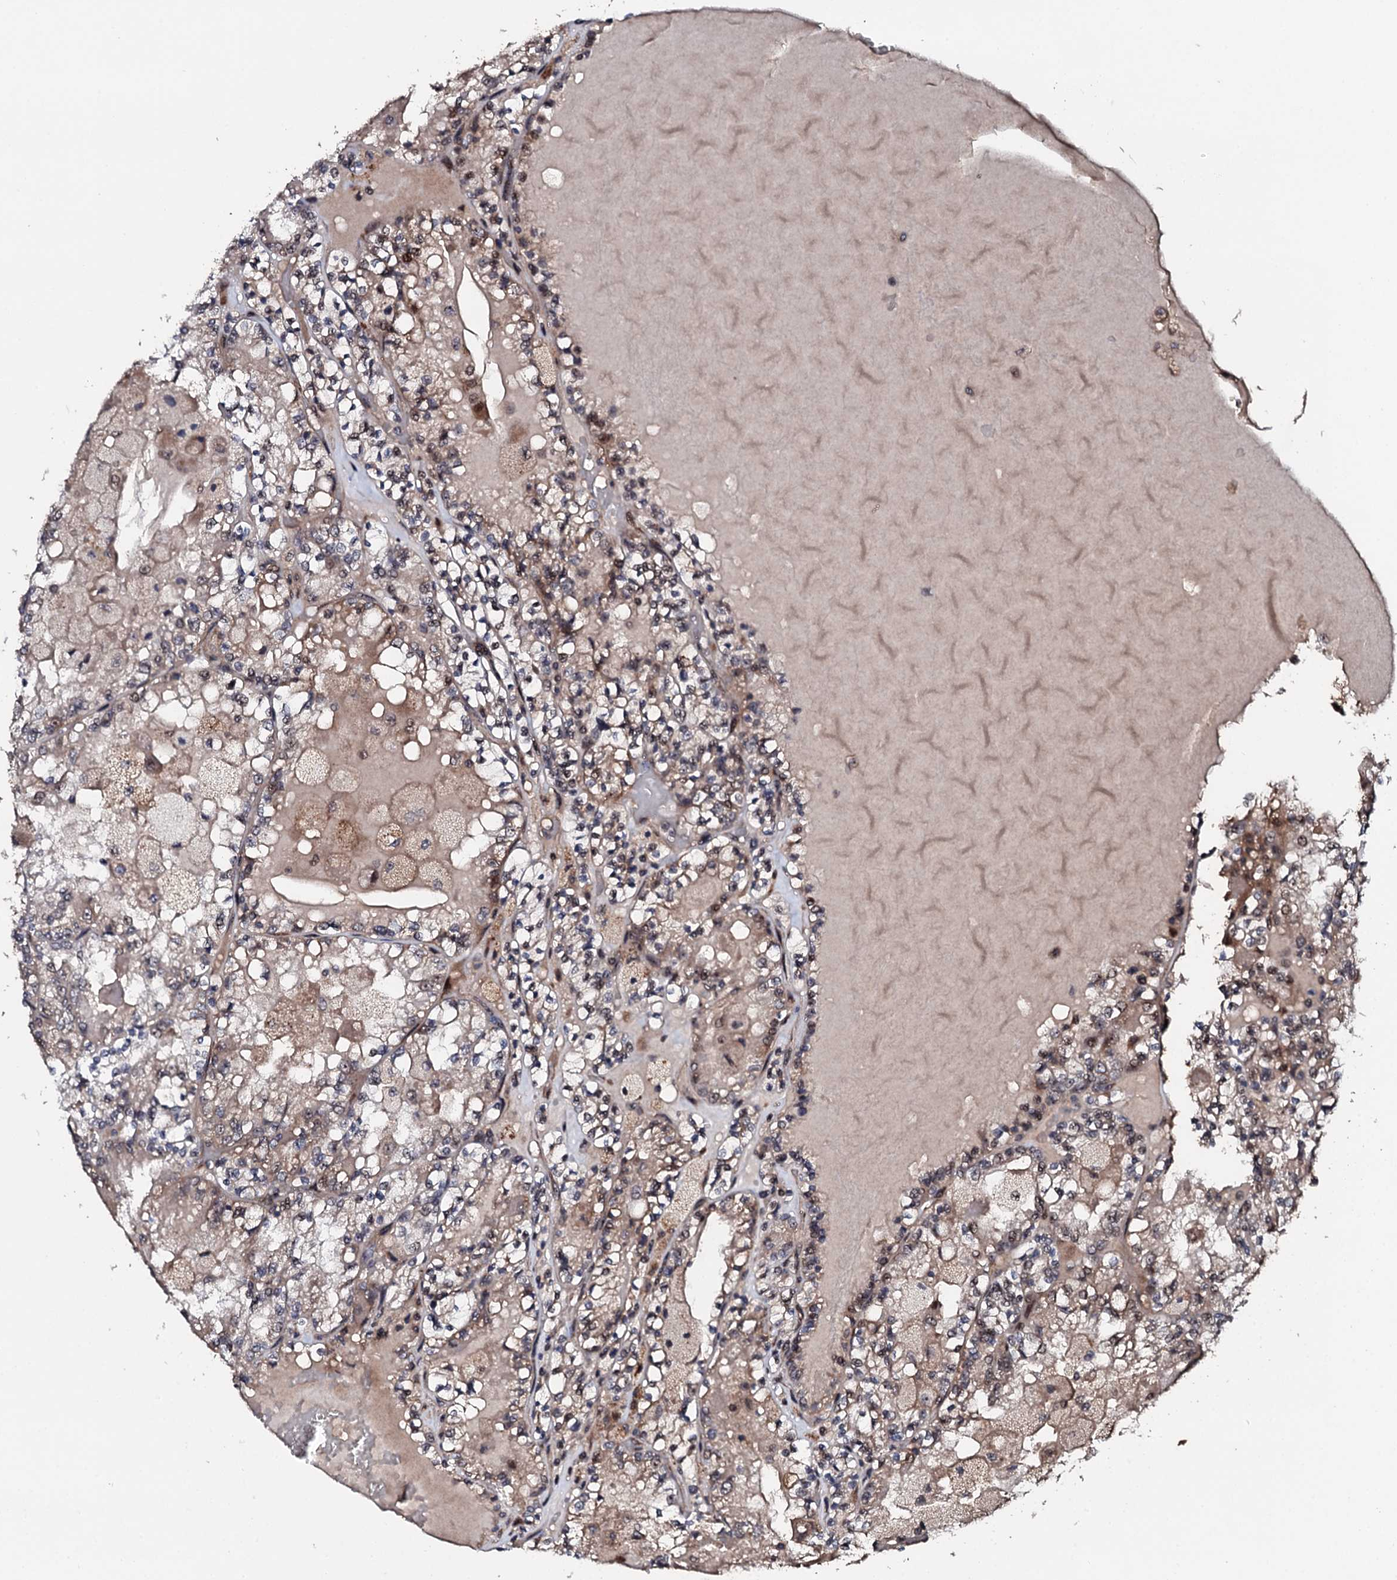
{"staining": {"intensity": "moderate", "quantity": "<25%", "location": "nuclear"}, "tissue": "renal cancer", "cell_type": "Tumor cells", "image_type": "cancer", "snomed": [{"axis": "morphology", "description": "Adenocarcinoma, NOS"}, {"axis": "topography", "description": "Kidney"}], "caption": "Tumor cells exhibit moderate nuclear positivity in about <25% of cells in renal cancer (adenocarcinoma). The protein of interest is shown in brown color, while the nuclei are stained blue.", "gene": "FAM111A", "patient": {"sex": "female", "age": 56}}